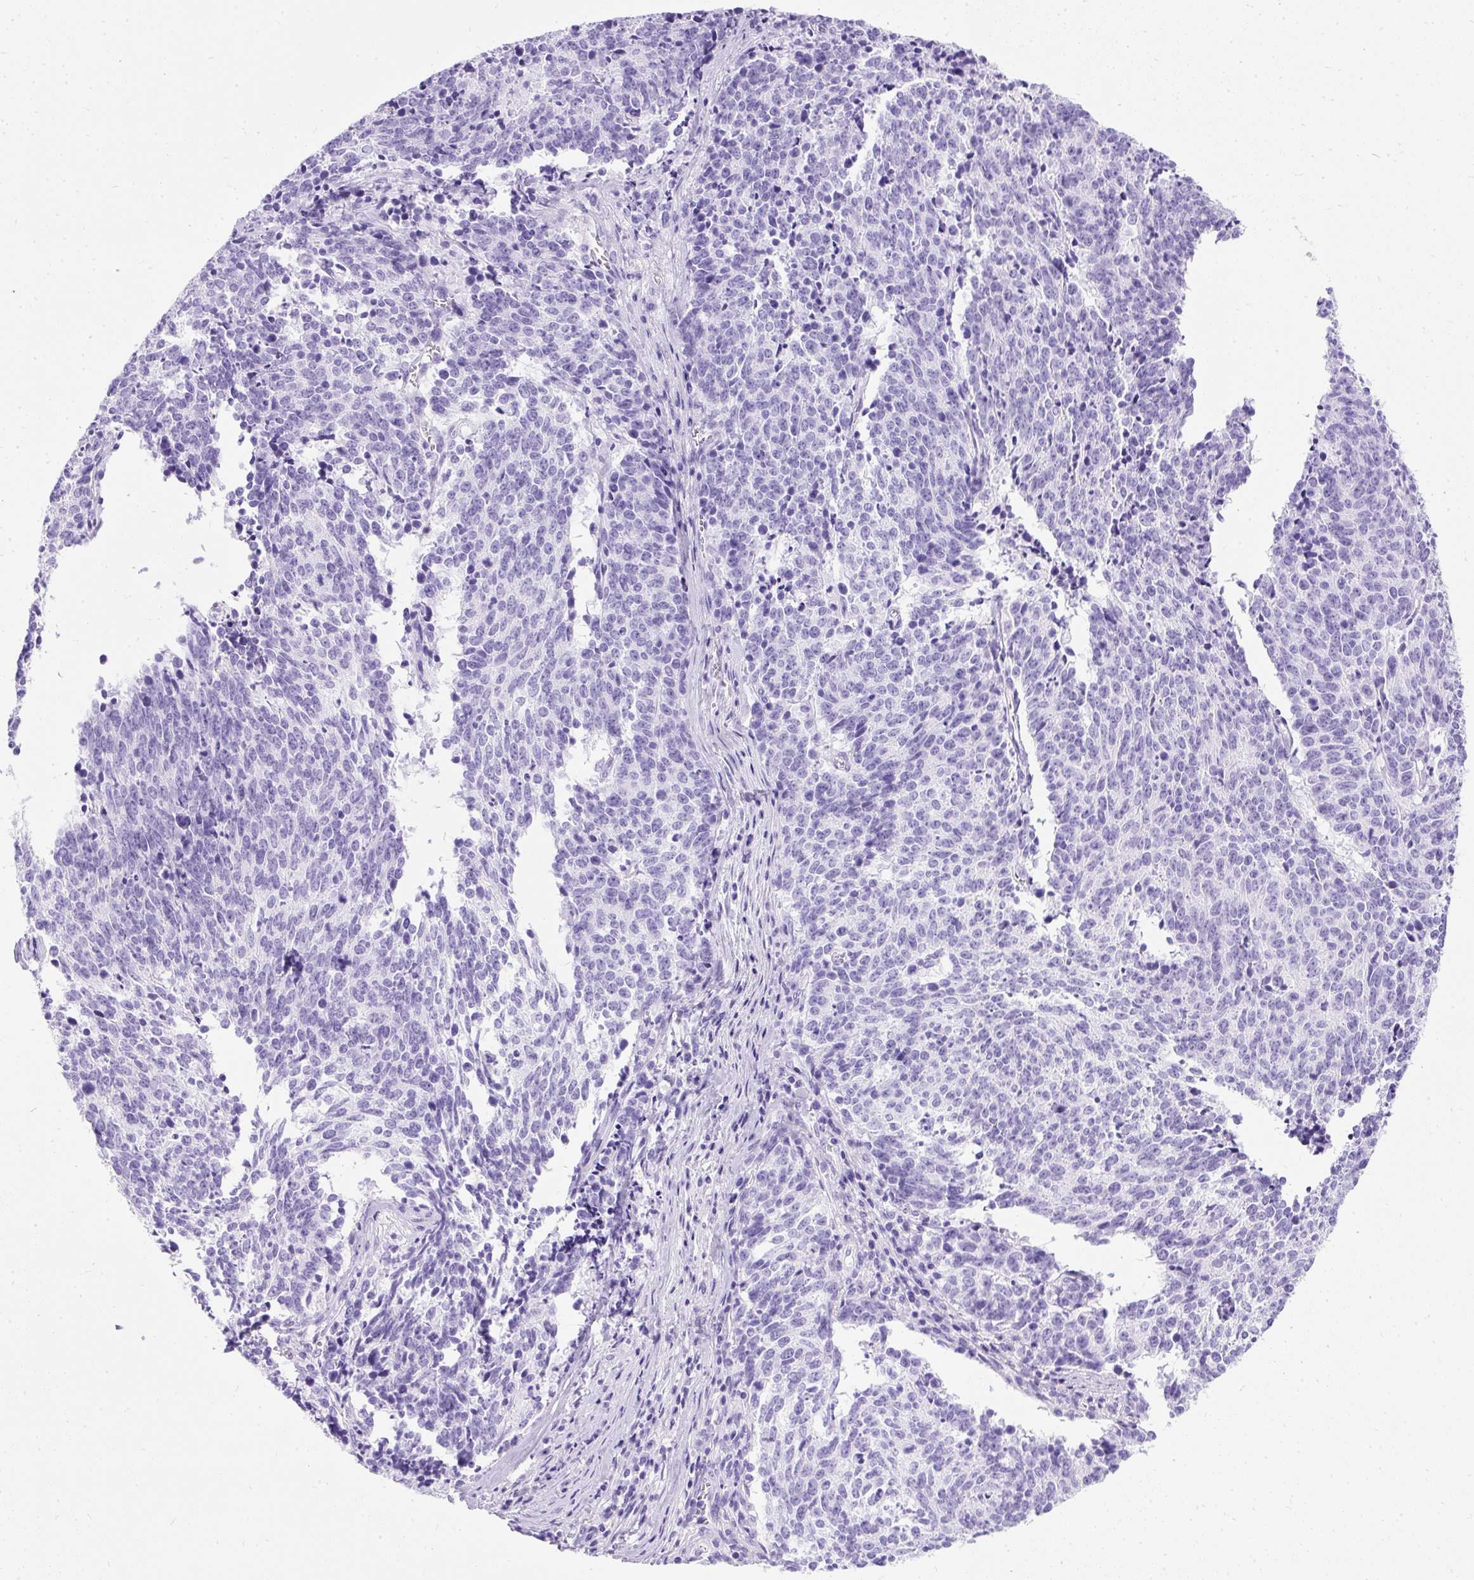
{"staining": {"intensity": "negative", "quantity": "none", "location": "none"}, "tissue": "cervical cancer", "cell_type": "Tumor cells", "image_type": "cancer", "snomed": [{"axis": "morphology", "description": "Squamous cell carcinoma, NOS"}, {"axis": "topography", "description": "Cervix"}], "caption": "Protein analysis of cervical cancer (squamous cell carcinoma) displays no significant positivity in tumor cells. The staining was performed using DAB (3,3'-diaminobenzidine) to visualize the protein expression in brown, while the nuclei were stained in blue with hematoxylin (Magnification: 20x).", "gene": "PVALB", "patient": {"sex": "female", "age": 29}}